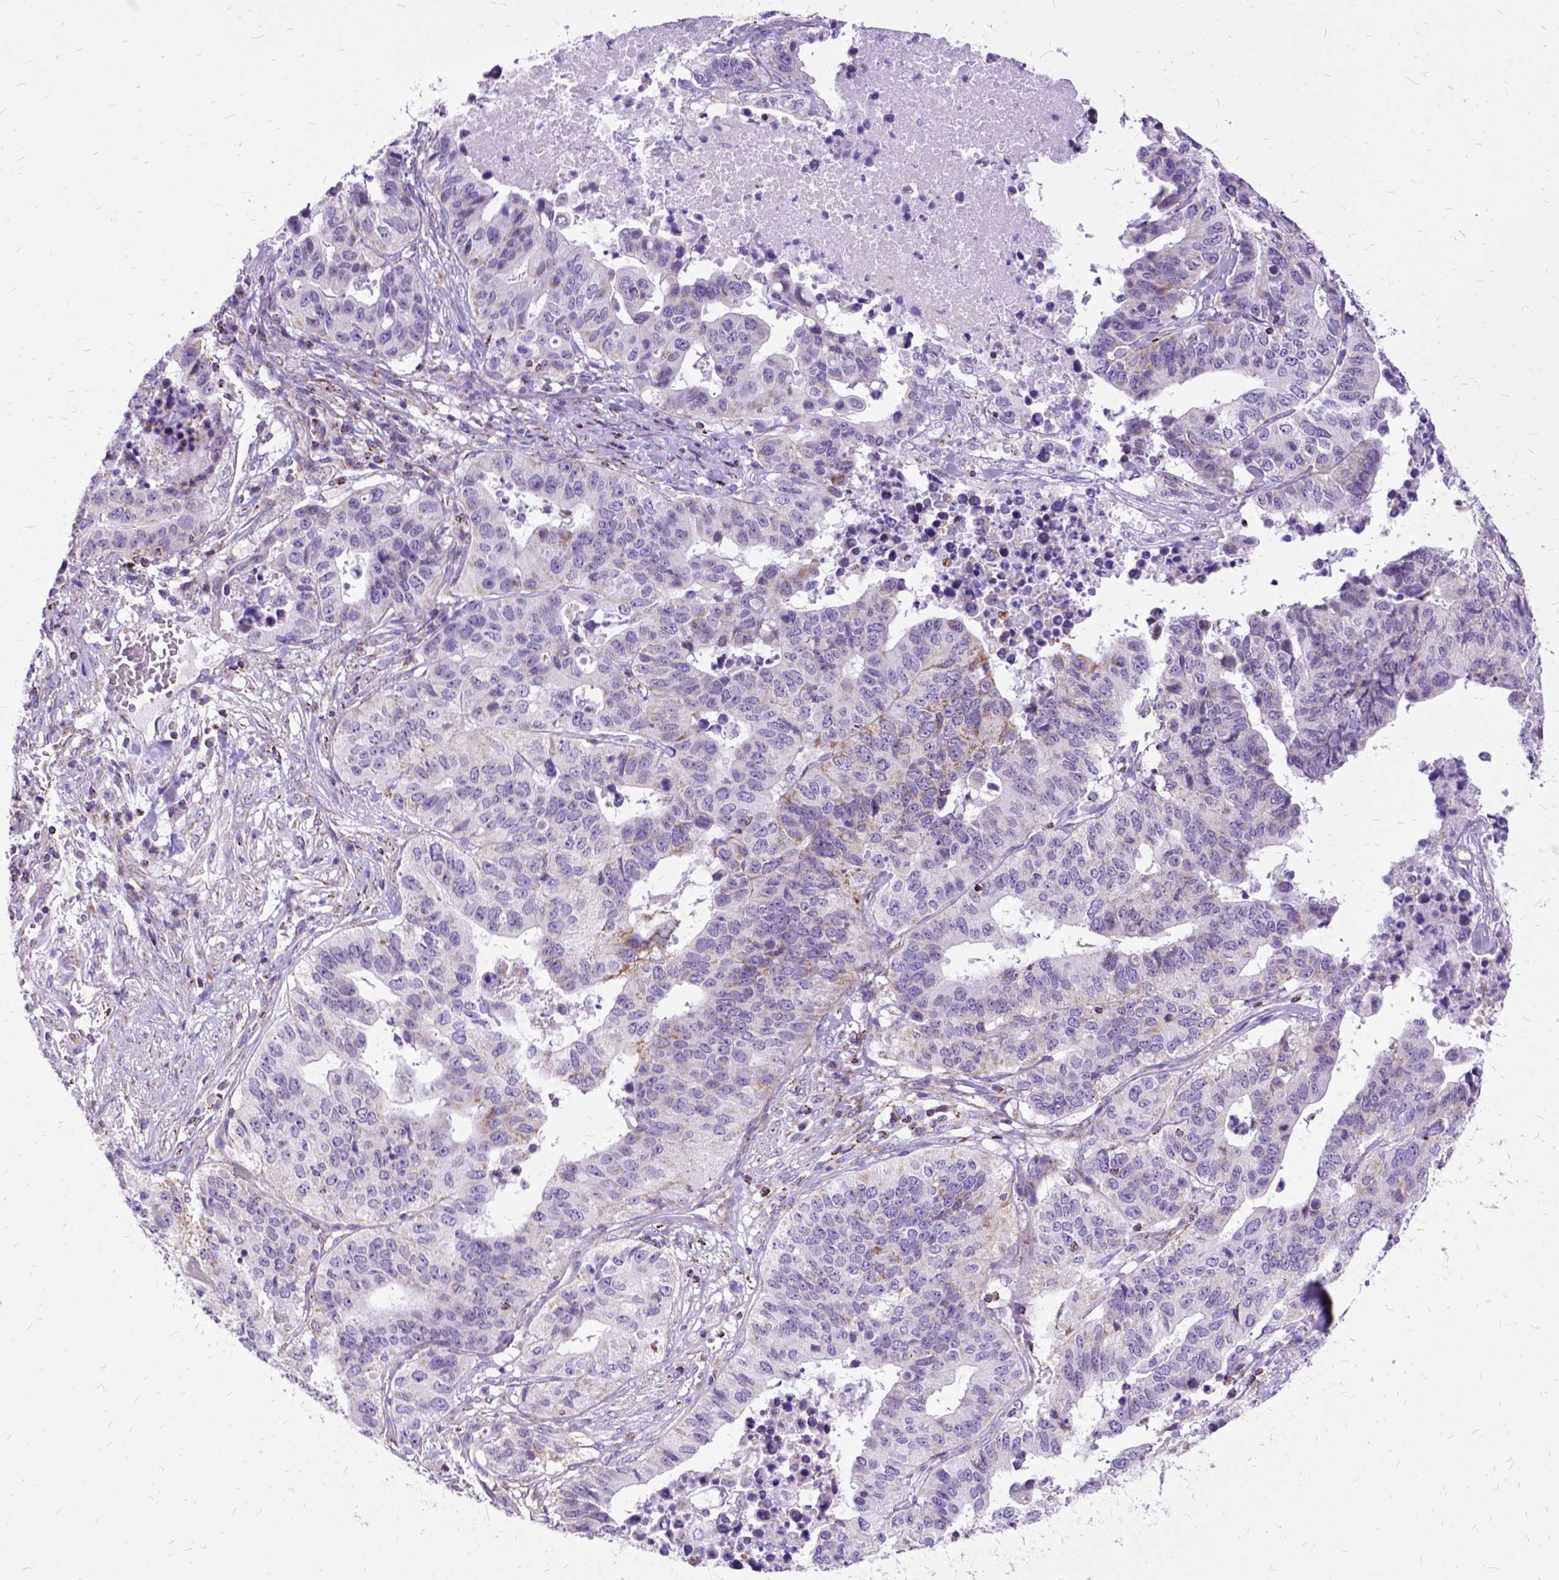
{"staining": {"intensity": "negative", "quantity": "none", "location": "none"}, "tissue": "stomach cancer", "cell_type": "Tumor cells", "image_type": "cancer", "snomed": [{"axis": "morphology", "description": "Adenocarcinoma, NOS"}, {"axis": "topography", "description": "Stomach, upper"}], "caption": "Immunohistochemistry (IHC) of human stomach adenocarcinoma shows no expression in tumor cells. (Stains: DAB (3,3'-diaminobenzidine) IHC with hematoxylin counter stain, Microscopy: brightfield microscopy at high magnification).", "gene": "OXCT1", "patient": {"sex": "female", "age": 67}}